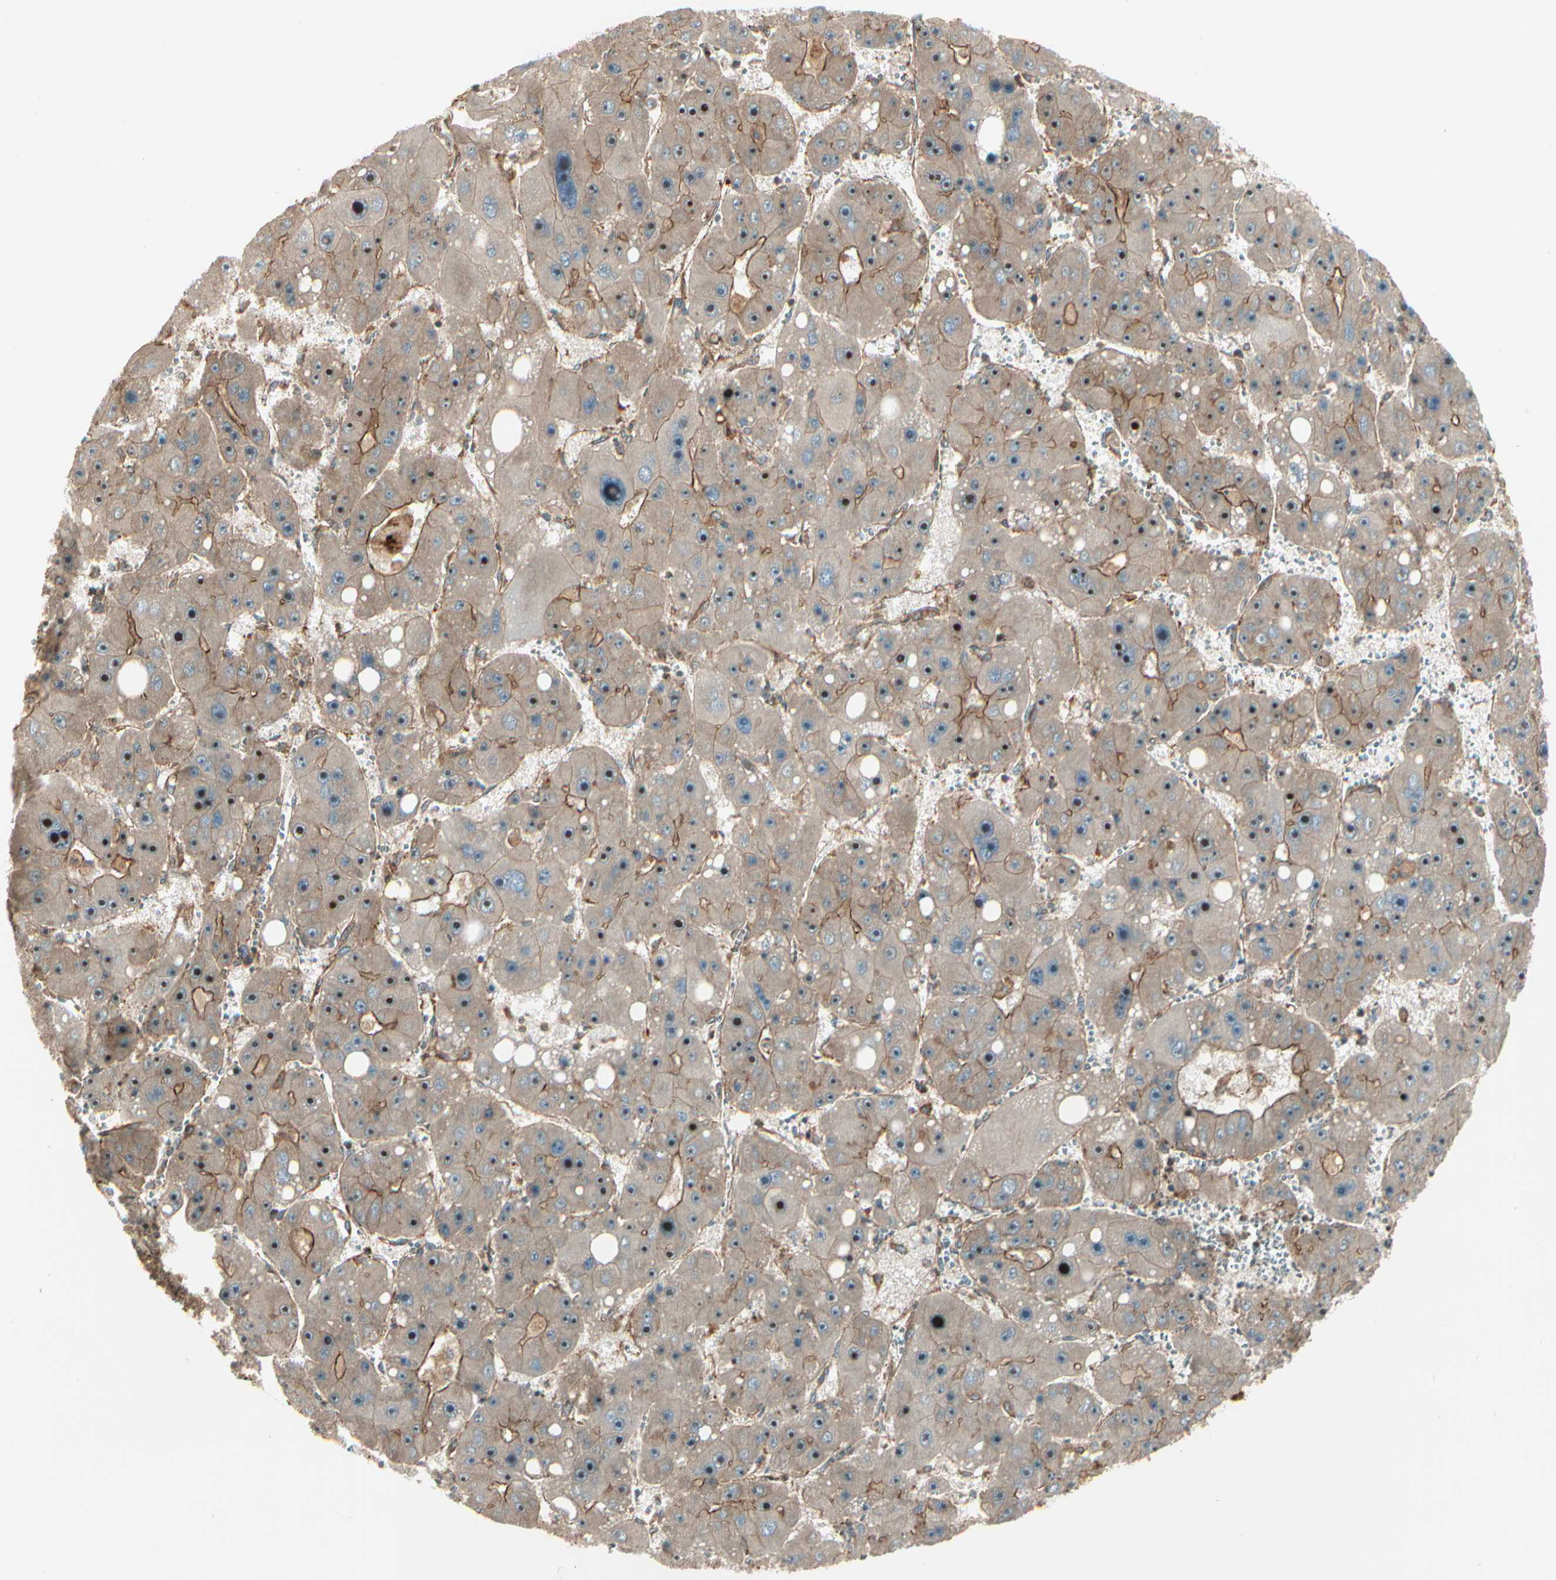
{"staining": {"intensity": "strong", "quantity": ">75%", "location": "cytoplasmic/membranous"}, "tissue": "liver cancer", "cell_type": "Tumor cells", "image_type": "cancer", "snomed": [{"axis": "morphology", "description": "Carcinoma, Hepatocellular, NOS"}, {"axis": "topography", "description": "Liver"}], "caption": "The histopathology image demonstrates a brown stain indicating the presence of a protein in the cytoplasmic/membranous of tumor cells in hepatocellular carcinoma (liver).", "gene": "FKBP15", "patient": {"sex": "female", "age": 61}}